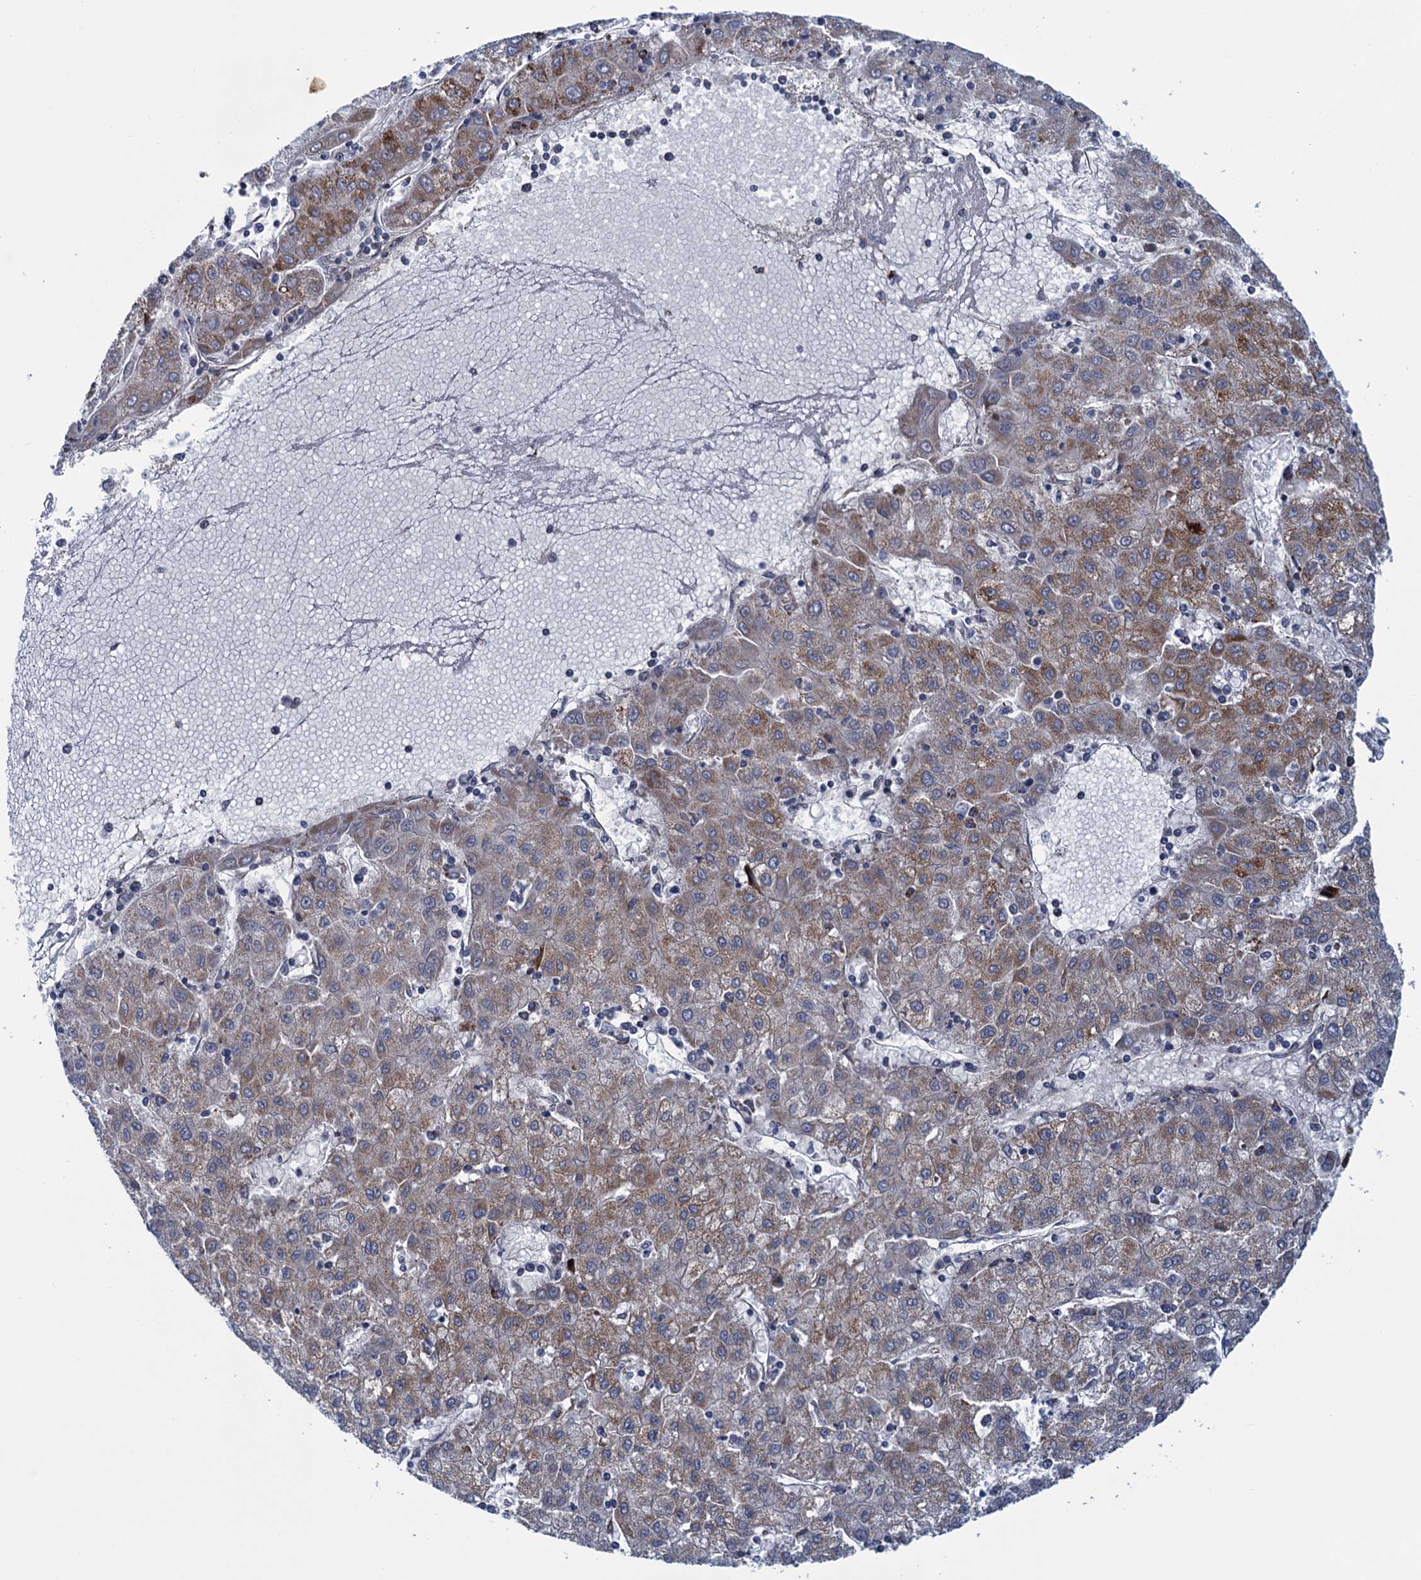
{"staining": {"intensity": "moderate", "quantity": ">75%", "location": "cytoplasmic/membranous"}, "tissue": "liver cancer", "cell_type": "Tumor cells", "image_type": "cancer", "snomed": [{"axis": "morphology", "description": "Carcinoma, Hepatocellular, NOS"}, {"axis": "topography", "description": "Liver"}], "caption": "Hepatocellular carcinoma (liver) stained with a protein marker reveals moderate staining in tumor cells.", "gene": "GTPBP3", "patient": {"sex": "male", "age": 72}}